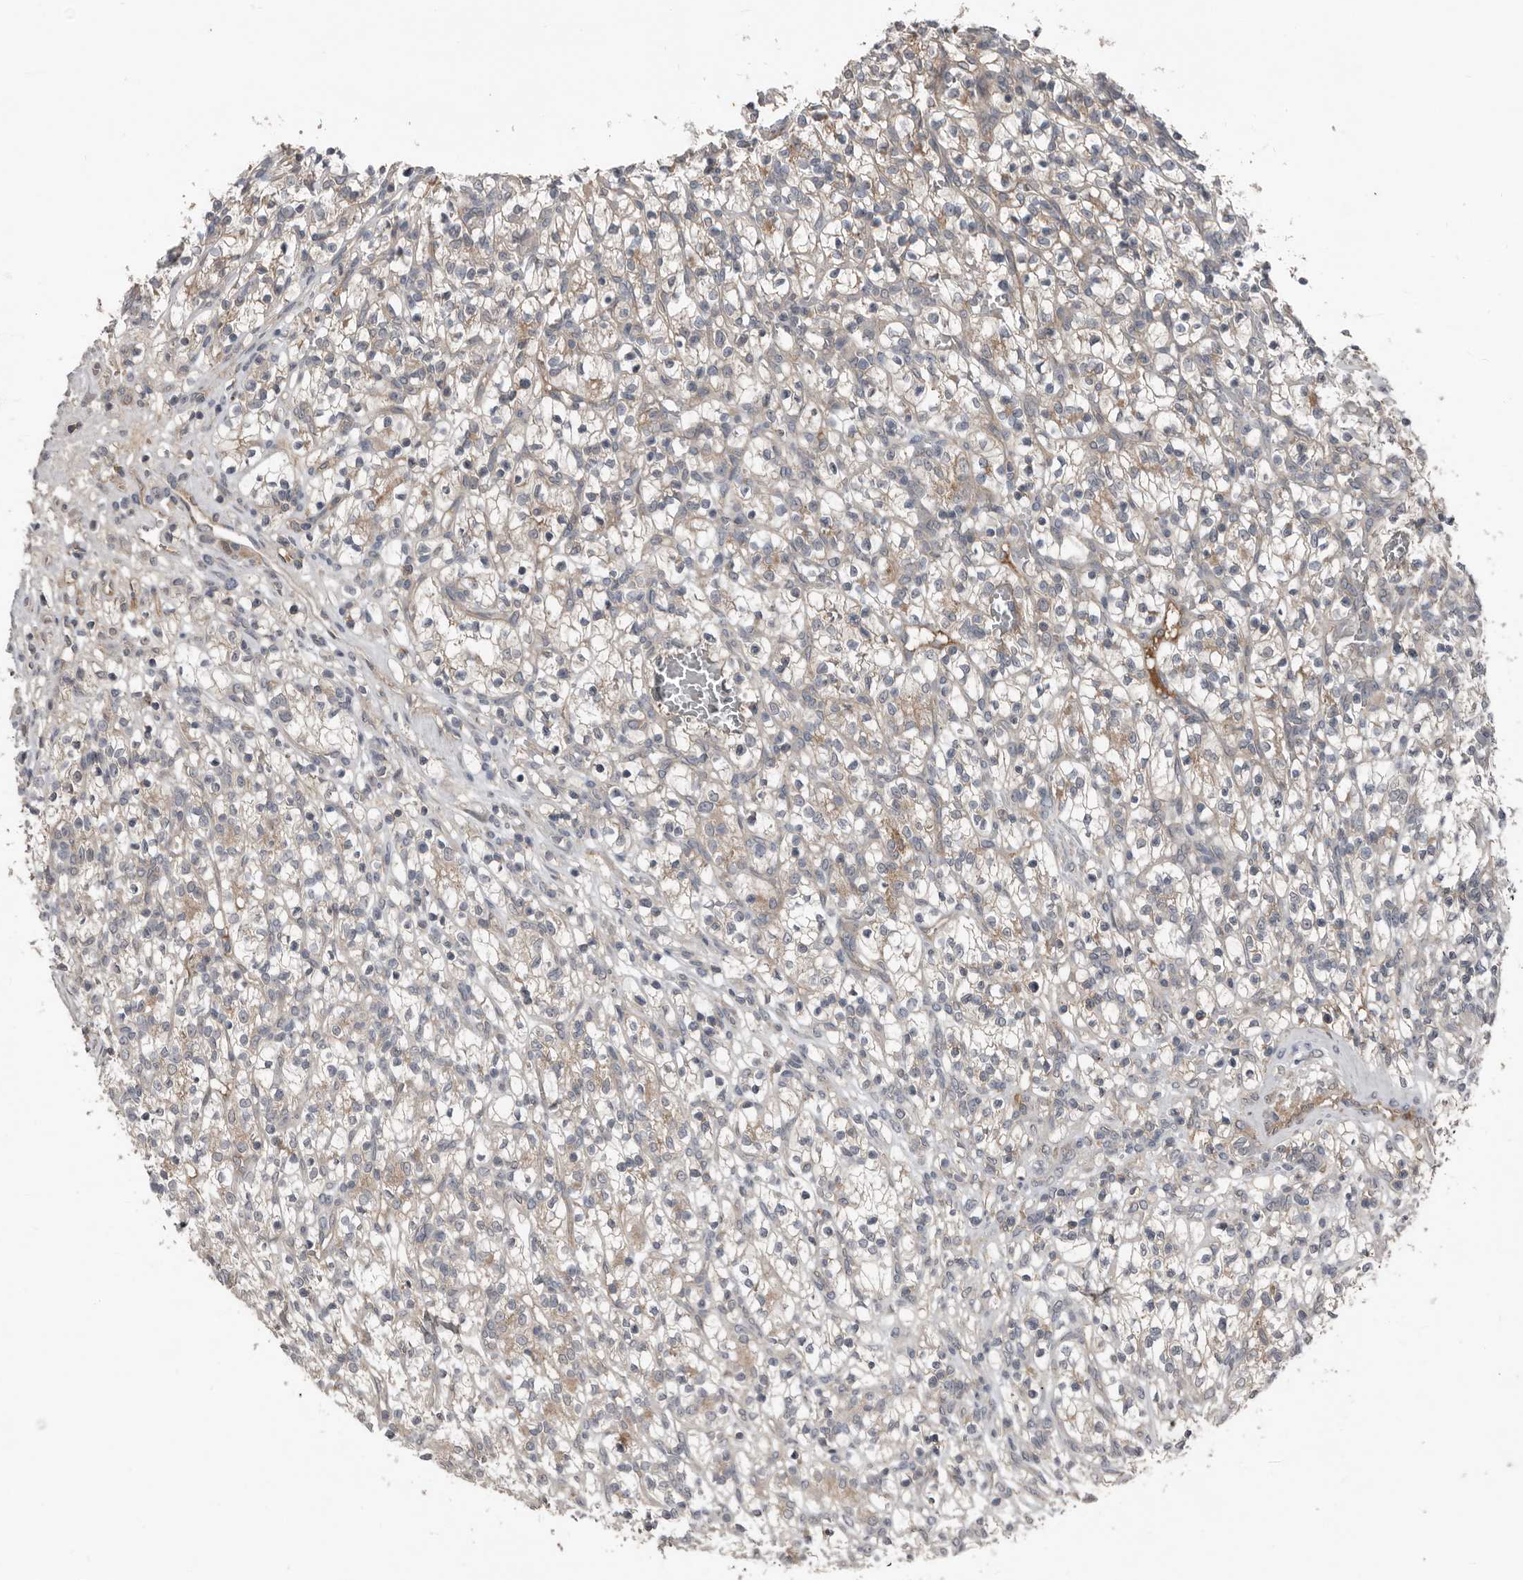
{"staining": {"intensity": "weak", "quantity": "<25%", "location": "cytoplasmic/membranous"}, "tissue": "renal cancer", "cell_type": "Tumor cells", "image_type": "cancer", "snomed": [{"axis": "morphology", "description": "Adenocarcinoma, NOS"}, {"axis": "topography", "description": "Kidney"}], "caption": "An immunohistochemistry (IHC) micrograph of renal cancer is shown. There is no staining in tumor cells of renal cancer.", "gene": "DNAJB4", "patient": {"sex": "female", "age": 57}}